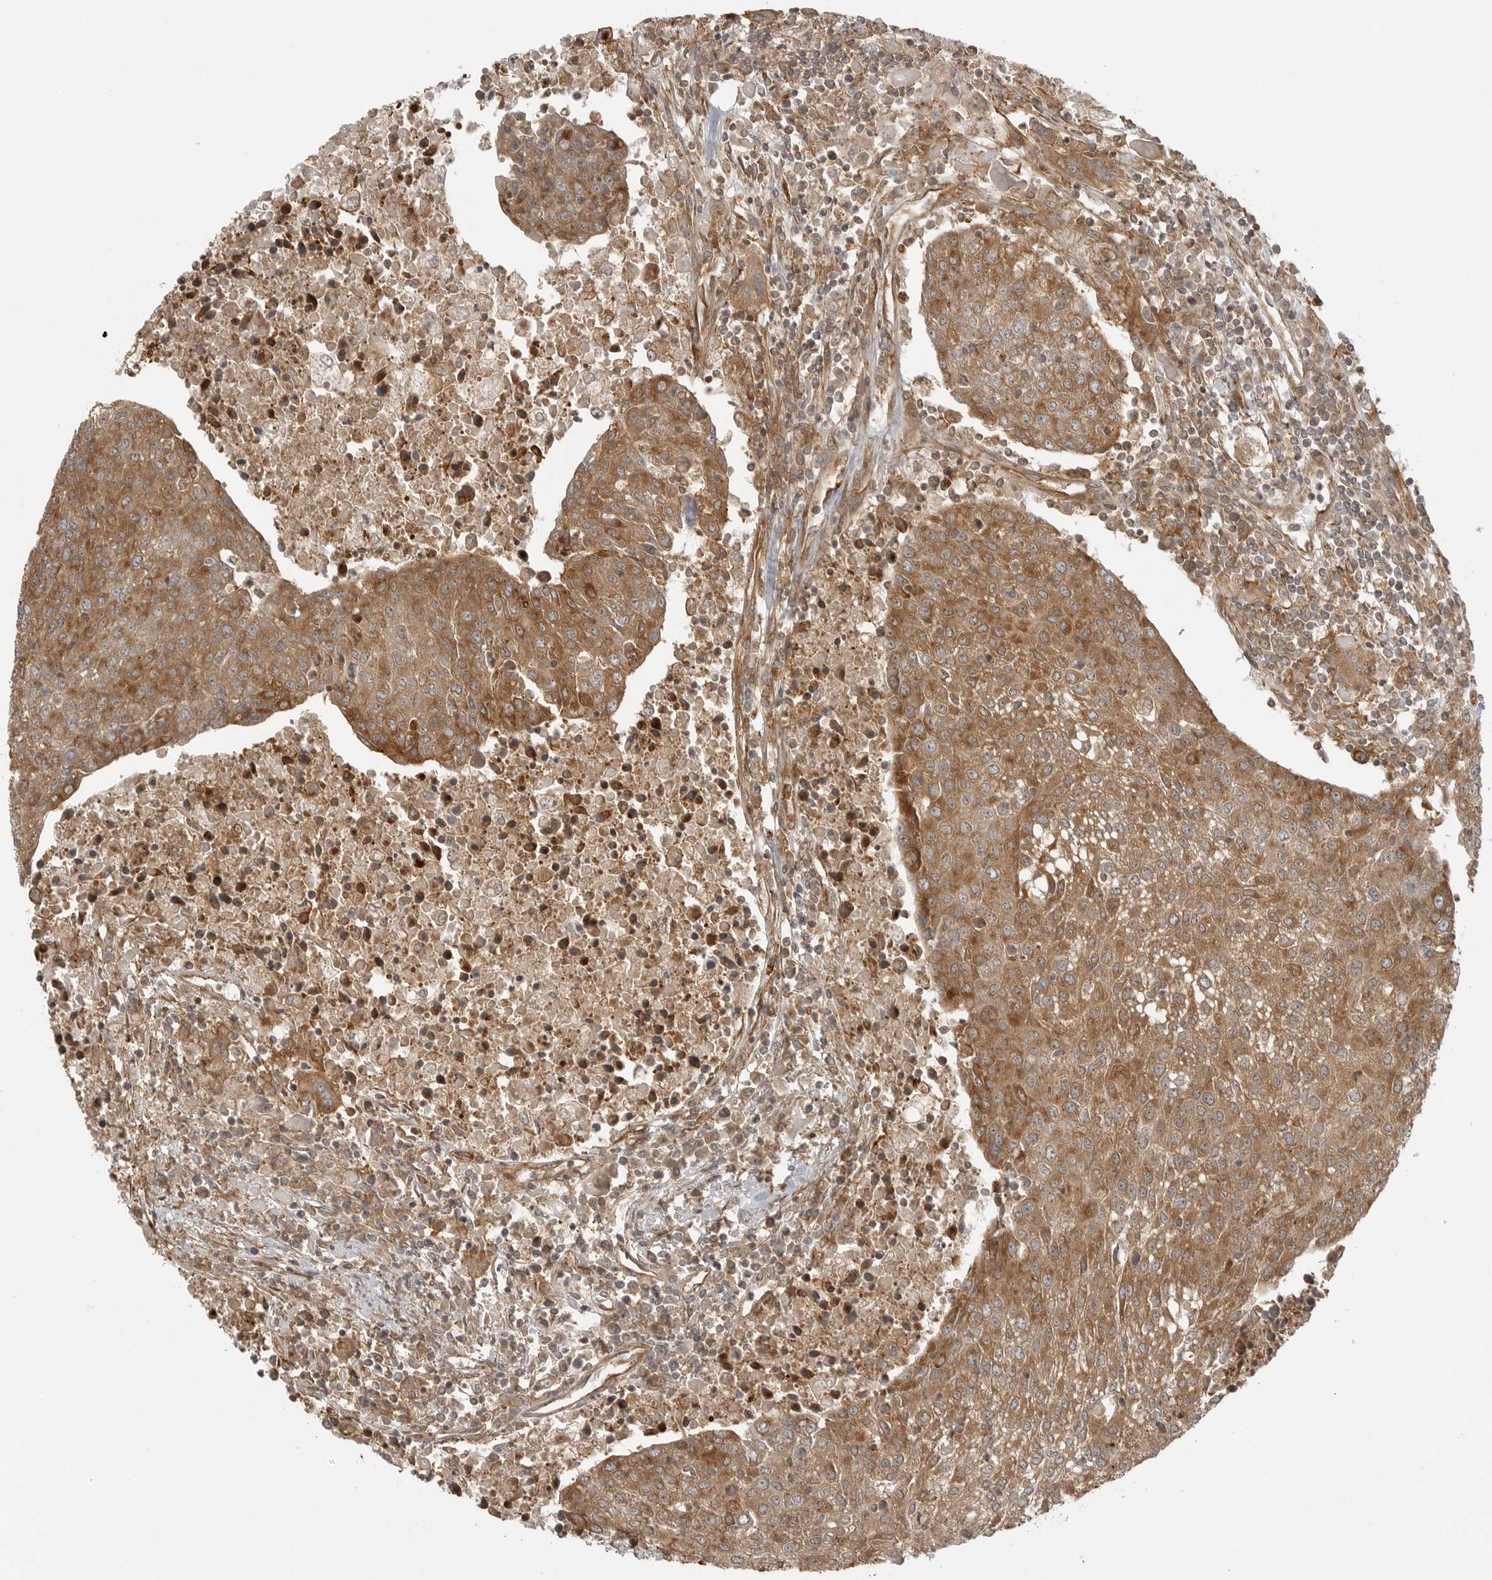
{"staining": {"intensity": "moderate", "quantity": ">75%", "location": "cytoplasmic/membranous"}, "tissue": "urothelial cancer", "cell_type": "Tumor cells", "image_type": "cancer", "snomed": [{"axis": "morphology", "description": "Urothelial carcinoma, High grade"}, {"axis": "topography", "description": "Urinary bladder"}], "caption": "Brown immunohistochemical staining in human high-grade urothelial carcinoma exhibits moderate cytoplasmic/membranous expression in approximately >75% of tumor cells.", "gene": "FAT3", "patient": {"sex": "female", "age": 85}}